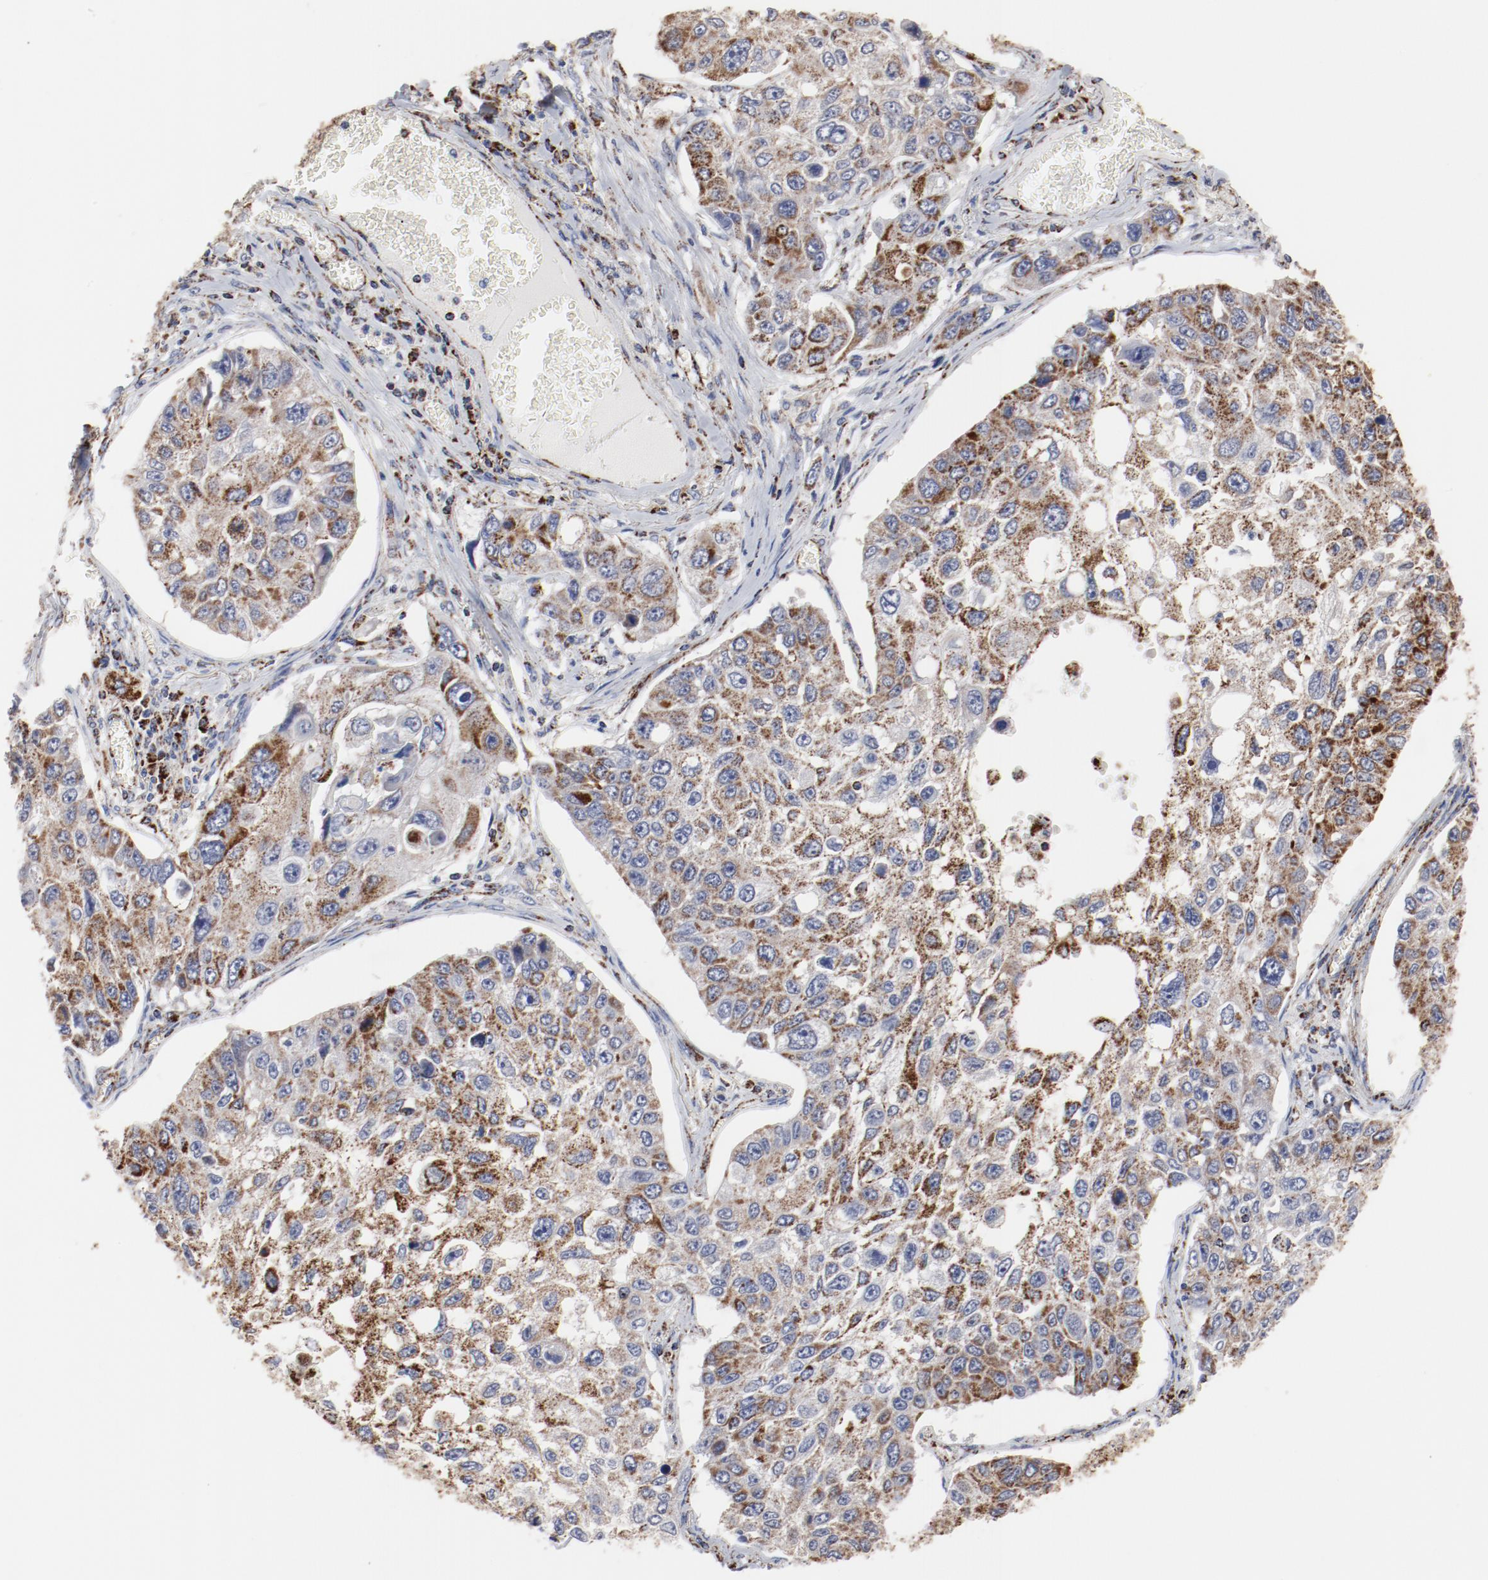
{"staining": {"intensity": "moderate", "quantity": ">75%", "location": "cytoplasmic/membranous"}, "tissue": "lung cancer", "cell_type": "Tumor cells", "image_type": "cancer", "snomed": [{"axis": "morphology", "description": "Squamous cell carcinoma, NOS"}, {"axis": "topography", "description": "Lung"}], "caption": "High-power microscopy captured an IHC image of lung cancer (squamous cell carcinoma), revealing moderate cytoplasmic/membranous positivity in approximately >75% of tumor cells. The protein of interest is stained brown, and the nuclei are stained in blue (DAB (3,3'-diaminobenzidine) IHC with brightfield microscopy, high magnification).", "gene": "NDUFV2", "patient": {"sex": "male", "age": 71}}